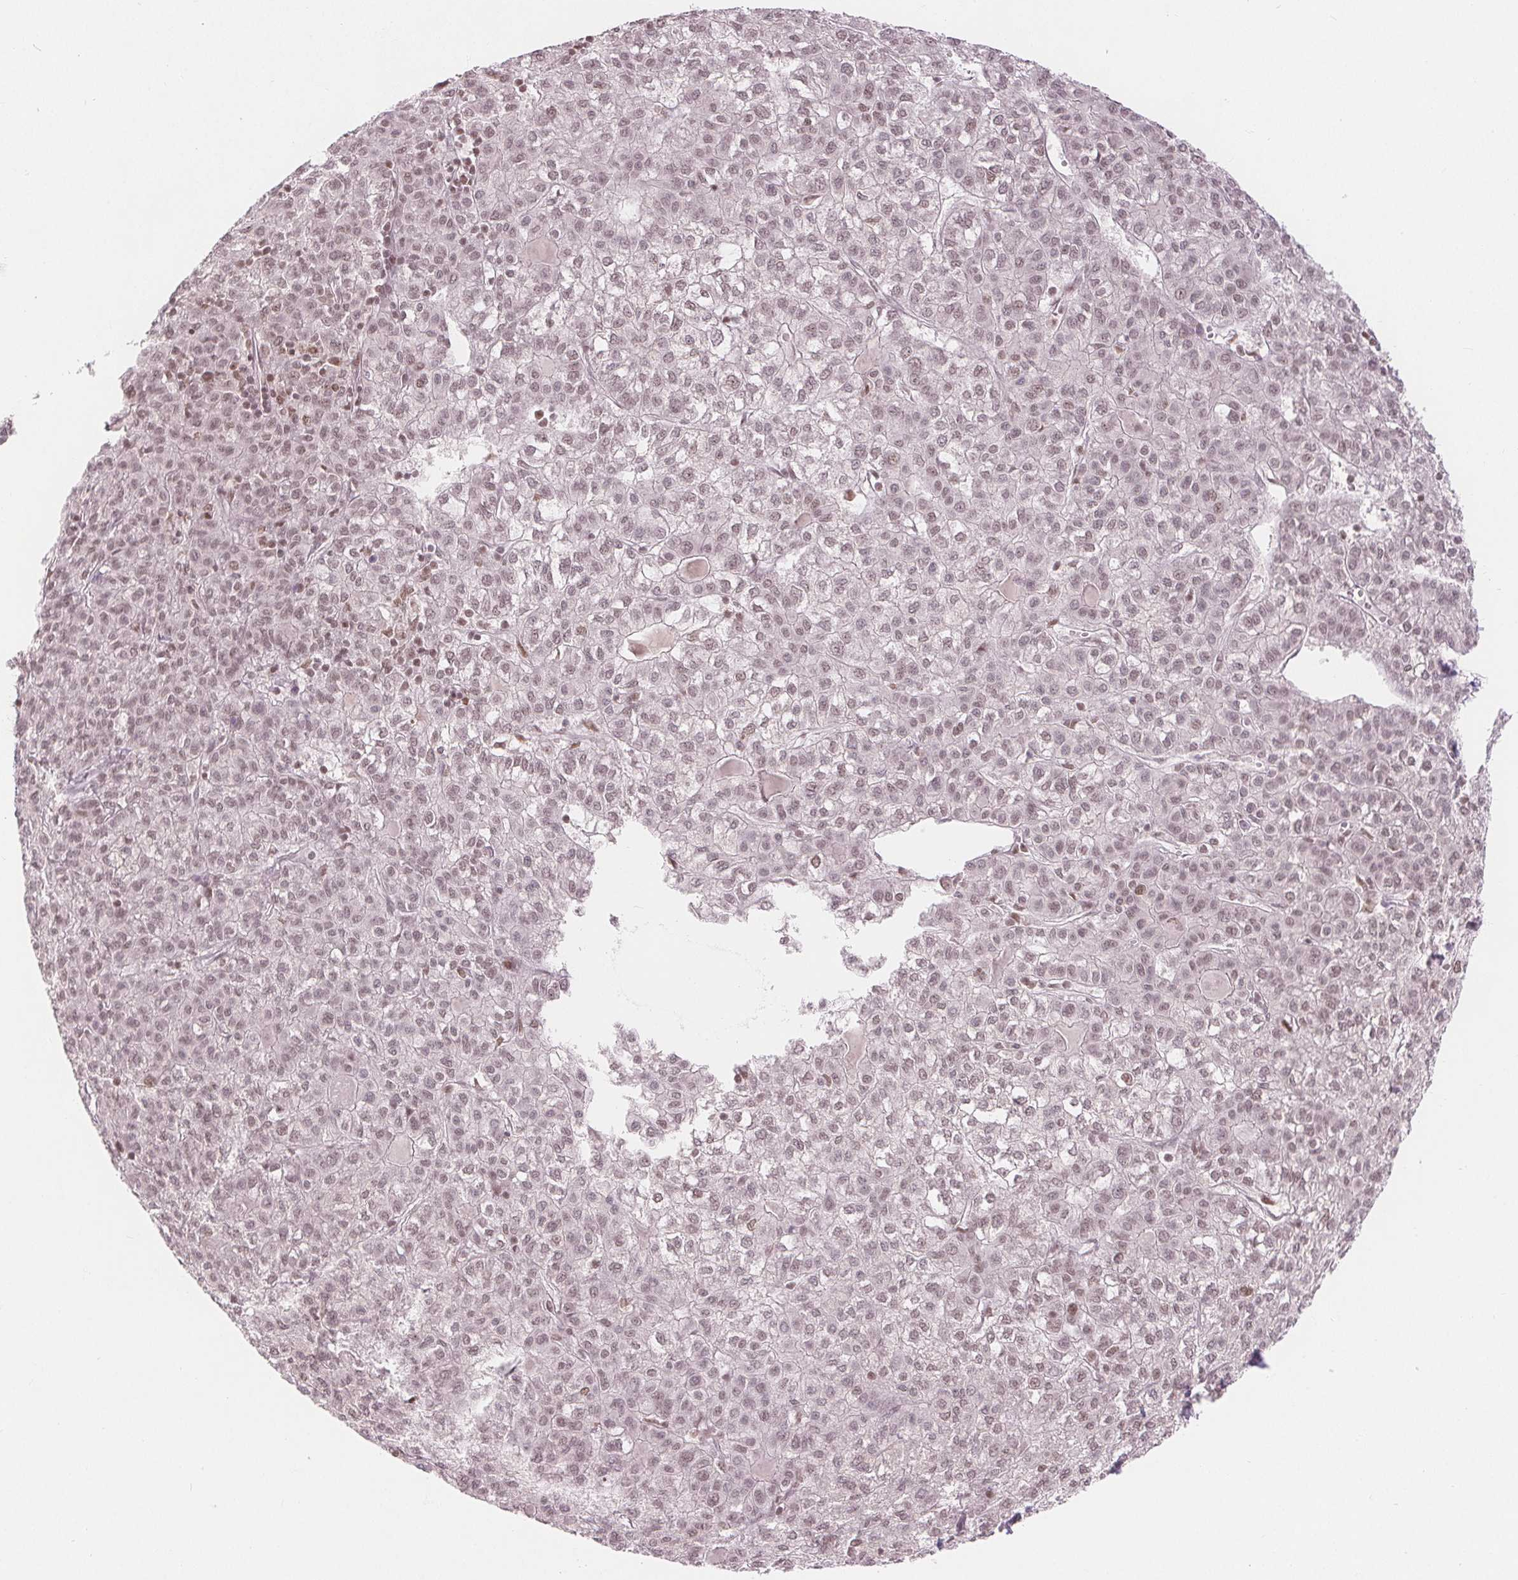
{"staining": {"intensity": "weak", "quantity": ">75%", "location": "nuclear"}, "tissue": "liver cancer", "cell_type": "Tumor cells", "image_type": "cancer", "snomed": [{"axis": "morphology", "description": "Carcinoma, Hepatocellular, NOS"}, {"axis": "topography", "description": "Liver"}], "caption": "Liver cancer (hepatocellular carcinoma) tissue reveals weak nuclear expression in about >75% of tumor cells (IHC, brightfield microscopy, high magnification).", "gene": "DEK", "patient": {"sex": "female", "age": 43}}